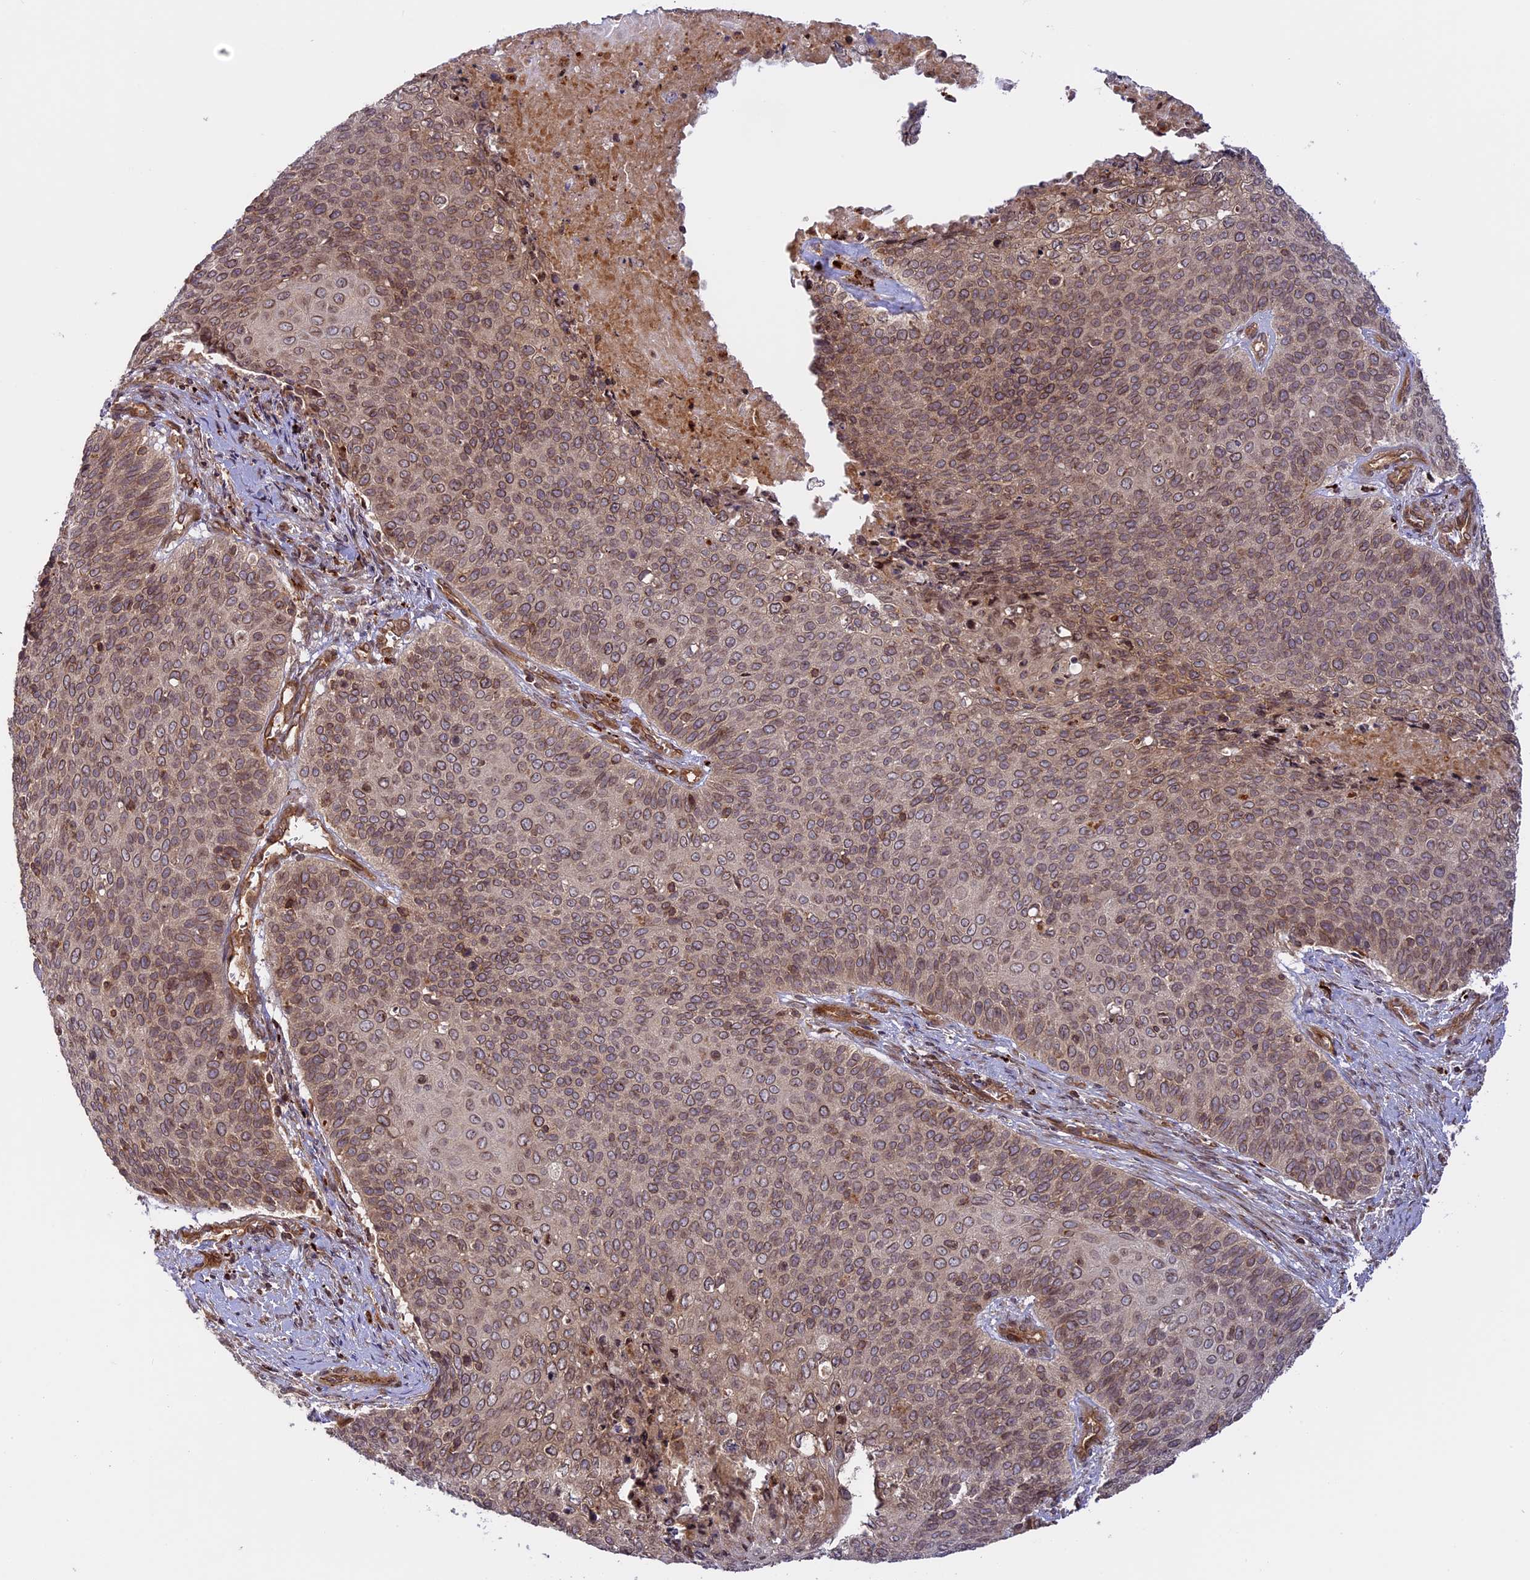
{"staining": {"intensity": "moderate", "quantity": ">75%", "location": "cytoplasmic/membranous,nuclear"}, "tissue": "cervical cancer", "cell_type": "Tumor cells", "image_type": "cancer", "snomed": [{"axis": "morphology", "description": "Squamous cell carcinoma, NOS"}, {"axis": "topography", "description": "Cervix"}], "caption": "A high-resolution photomicrograph shows immunohistochemistry staining of cervical cancer, which shows moderate cytoplasmic/membranous and nuclear staining in about >75% of tumor cells.", "gene": "DGKH", "patient": {"sex": "female", "age": 39}}